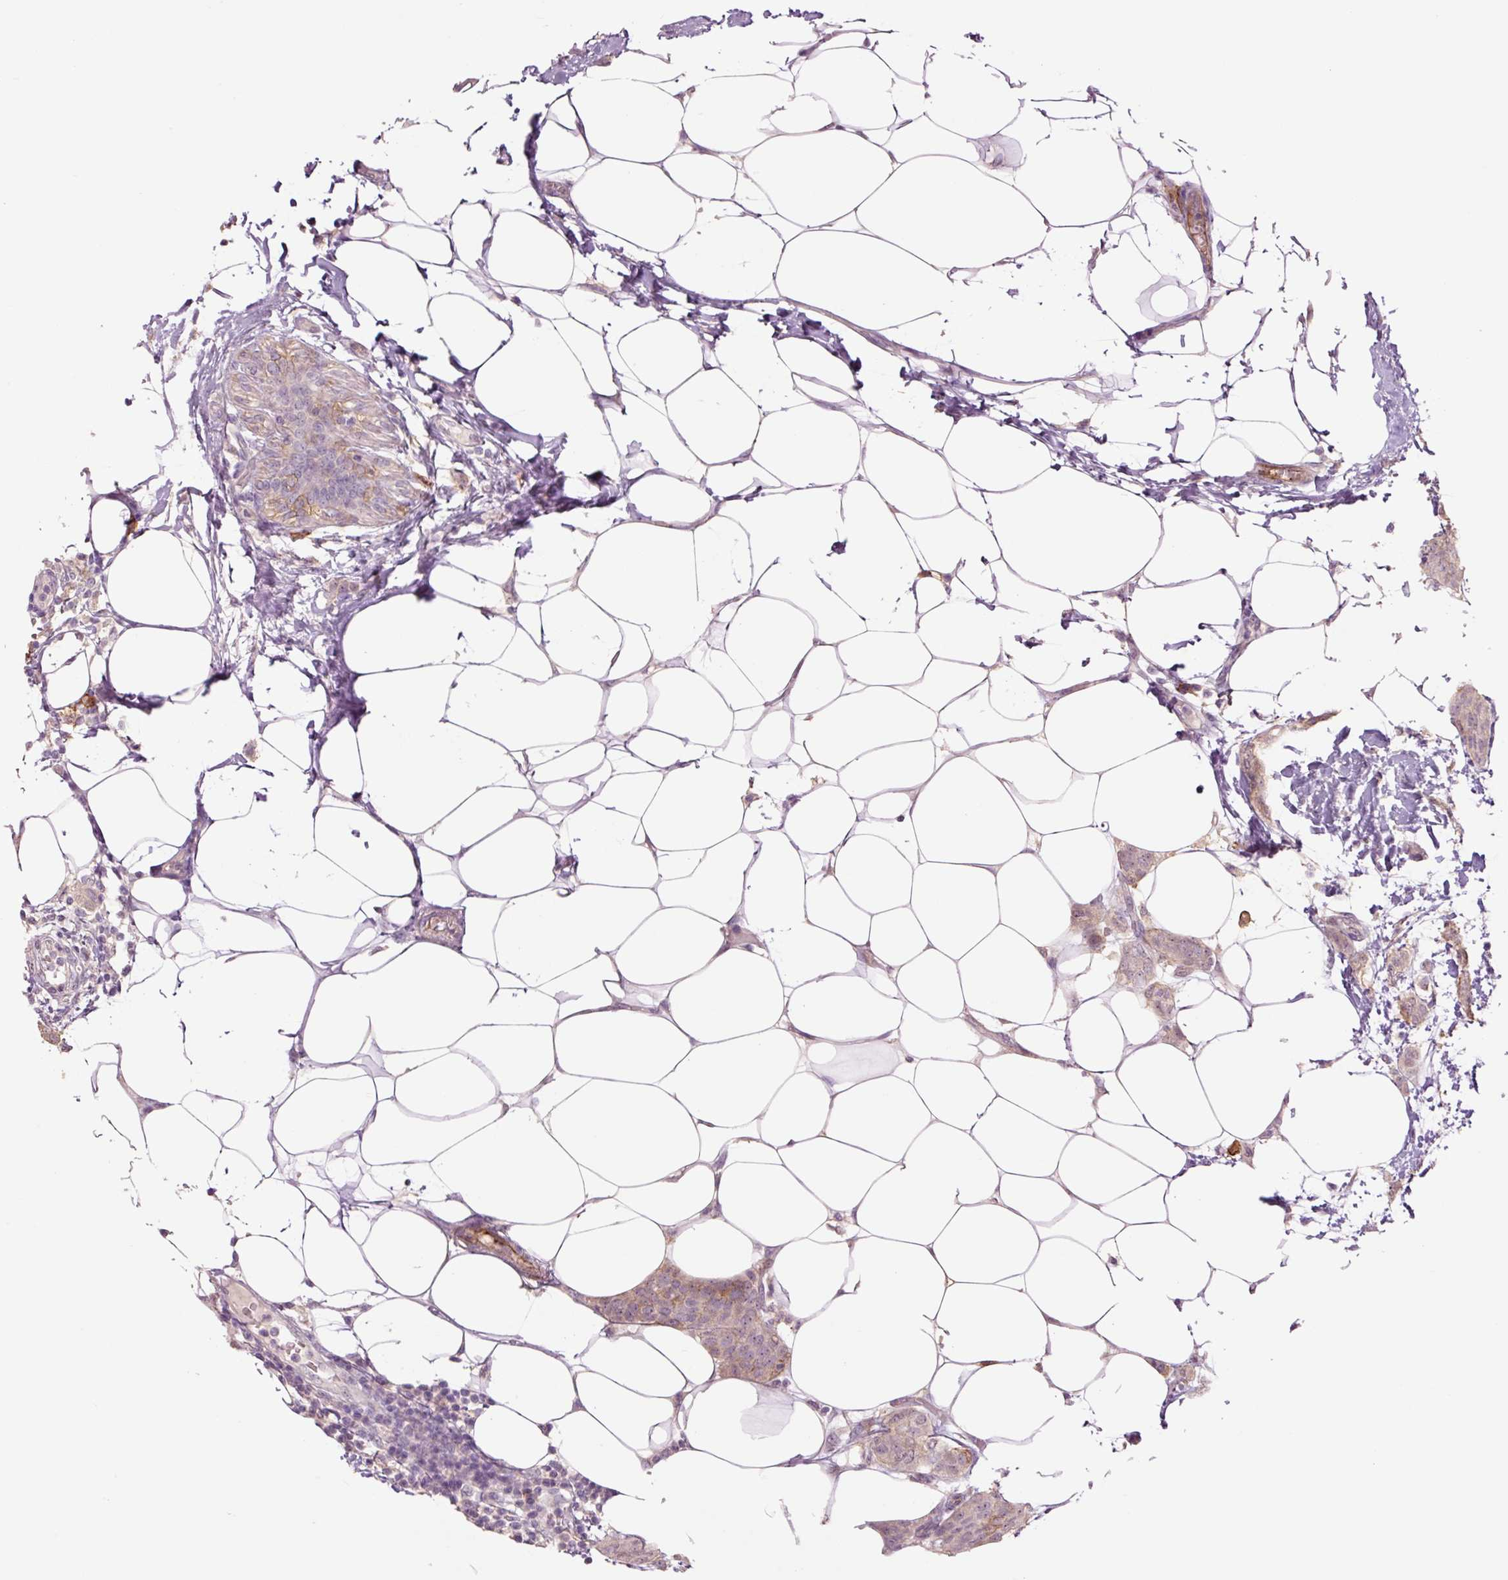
{"staining": {"intensity": "weak", "quantity": "25%-75%", "location": "cytoplasmic/membranous"}, "tissue": "breast cancer", "cell_type": "Tumor cells", "image_type": "cancer", "snomed": [{"axis": "morphology", "description": "Duct carcinoma"}, {"axis": "topography", "description": "Breast"}], "caption": "Human breast intraductal carcinoma stained for a protein (brown) displays weak cytoplasmic/membranous positive staining in about 25%-75% of tumor cells.", "gene": "SLC1A4", "patient": {"sex": "female", "age": 72}}